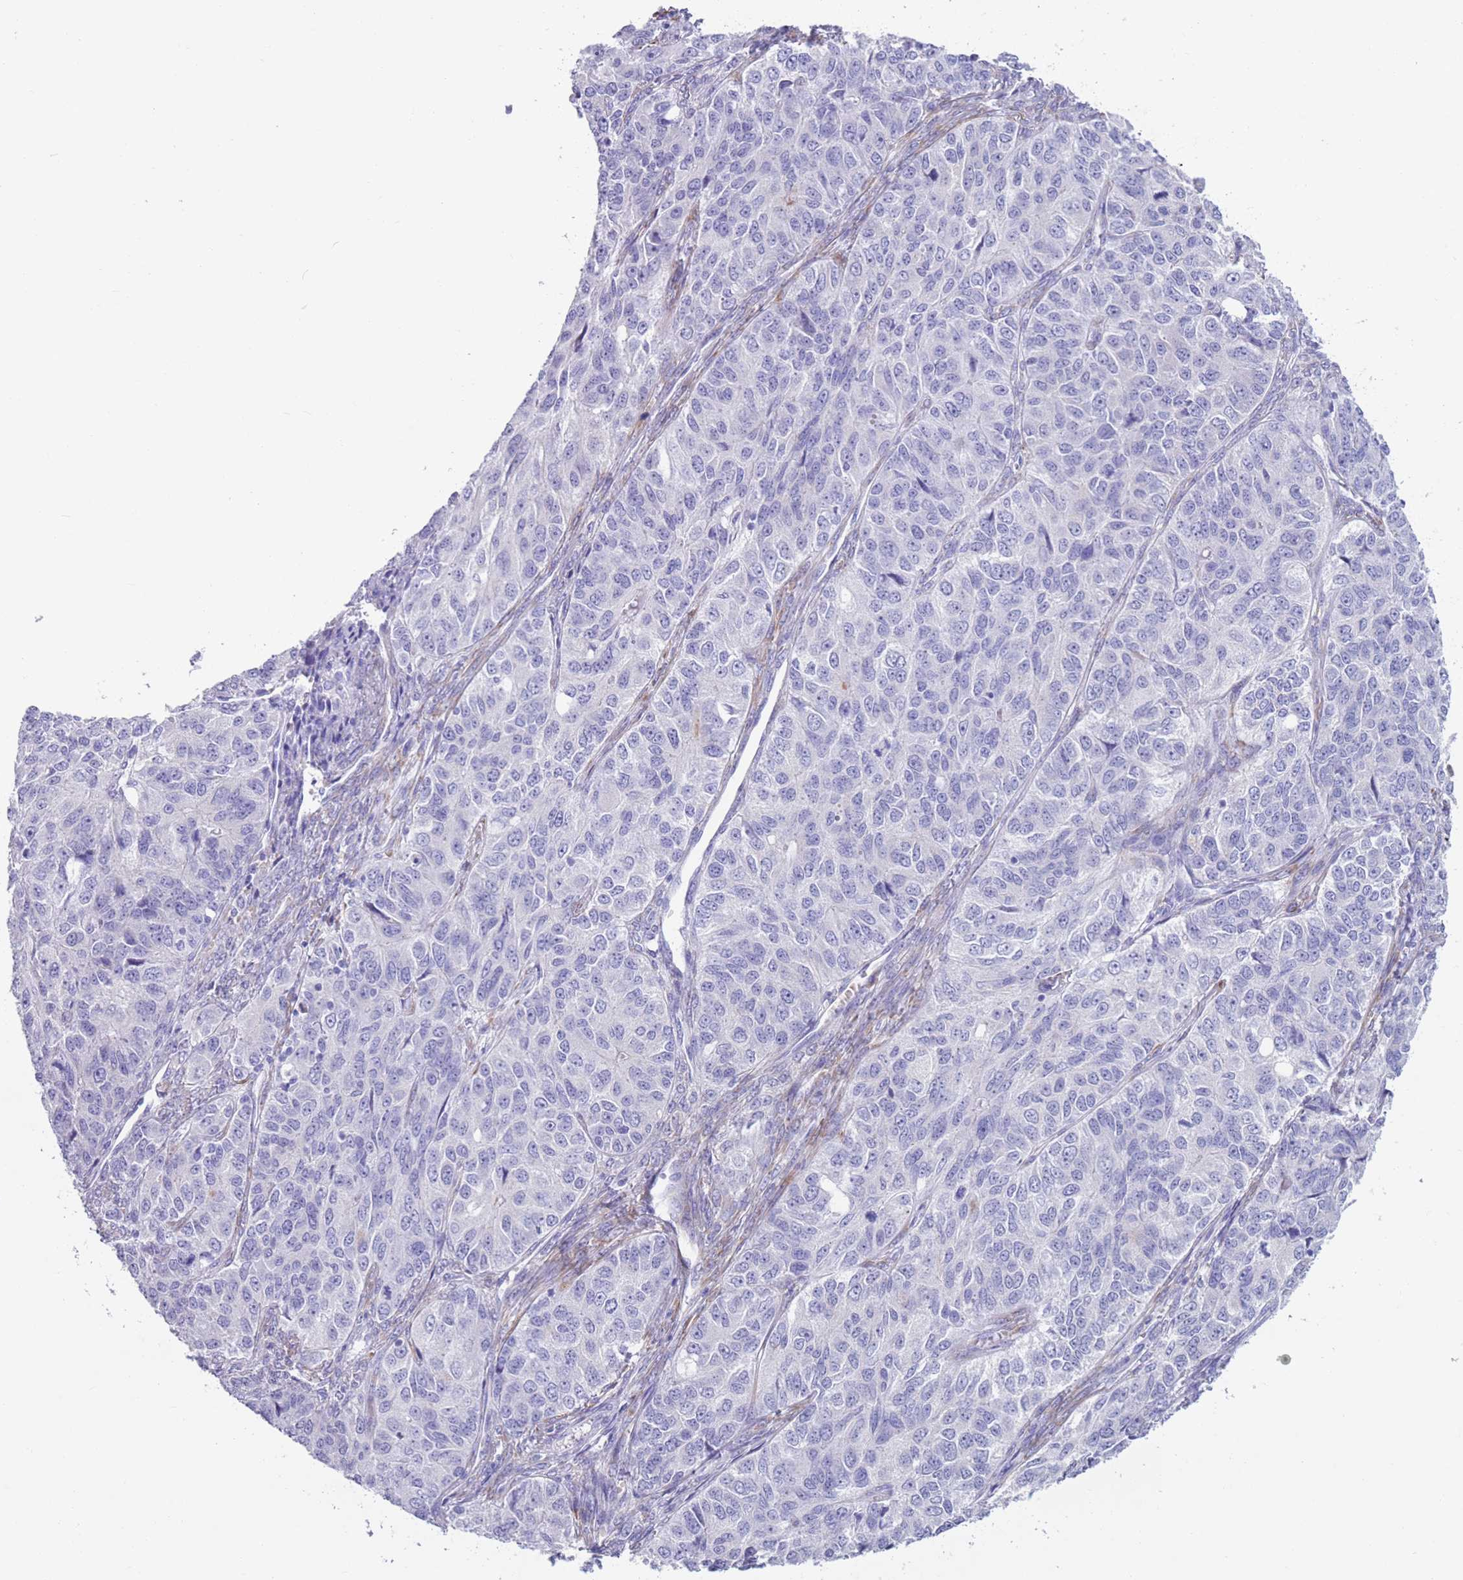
{"staining": {"intensity": "negative", "quantity": "none", "location": "none"}, "tissue": "ovarian cancer", "cell_type": "Tumor cells", "image_type": "cancer", "snomed": [{"axis": "morphology", "description": "Carcinoma, endometroid"}, {"axis": "topography", "description": "Ovary"}], "caption": "Tumor cells show no significant expression in endometroid carcinoma (ovarian).", "gene": "LY6G5B", "patient": {"sex": "female", "age": 51}}